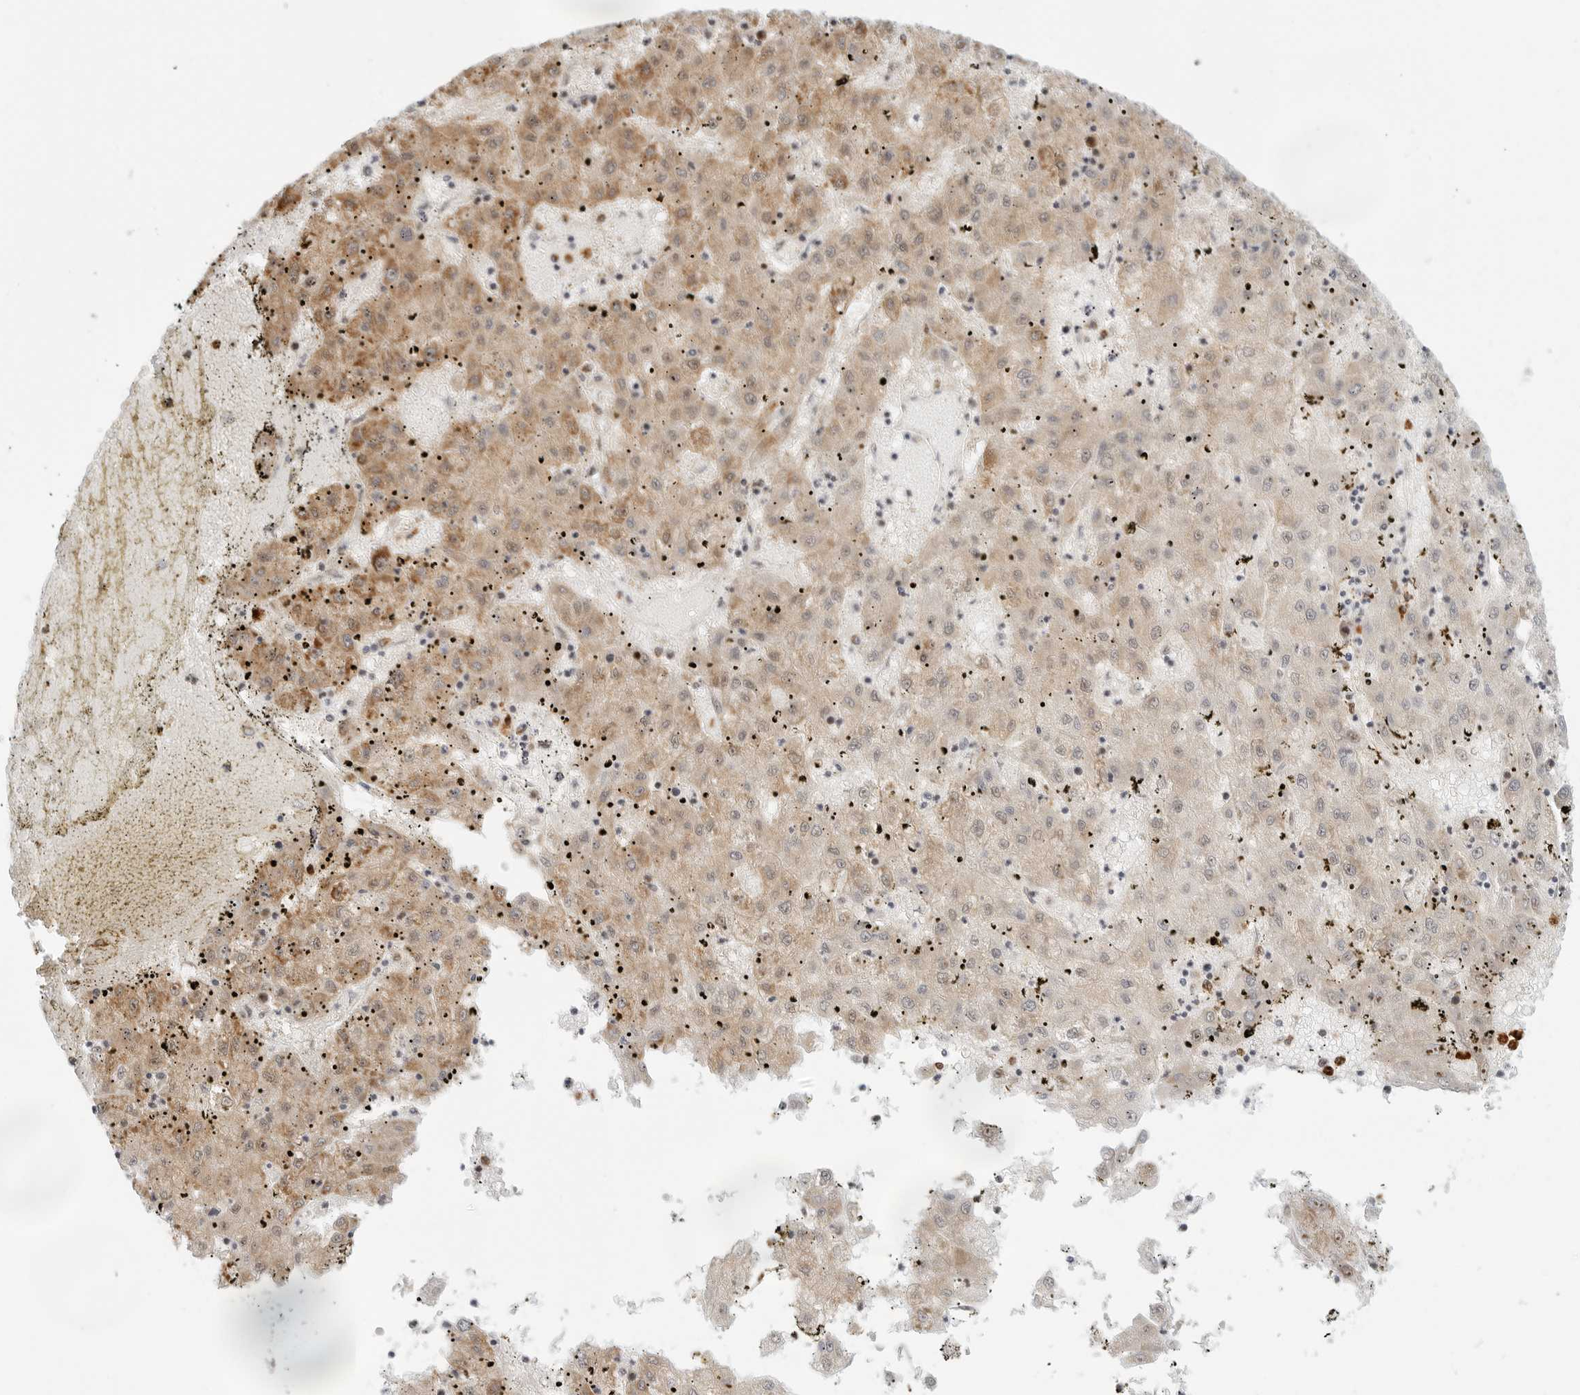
{"staining": {"intensity": "moderate", "quantity": "25%-75%", "location": "cytoplasmic/membranous,nuclear"}, "tissue": "liver cancer", "cell_type": "Tumor cells", "image_type": "cancer", "snomed": [{"axis": "morphology", "description": "Carcinoma, Hepatocellular, NOS"}, {"axis": "topography", "description": "Liver"}], "caption": "IHC of liver cancer (hepatocellular carcinoma) demonstrates medium levels of moderate cytoplasmic/membranous and nuclear staining in approximately 25%-75% of tumor cells. The staining was performed using DAB (3,3'-diaminobenzidine), with brown indicating positive protein expression. Nuclei are stained blue with hematoxylin.", "gene": "DSCC1", "patient": {"sex": "male", "age": 72}}